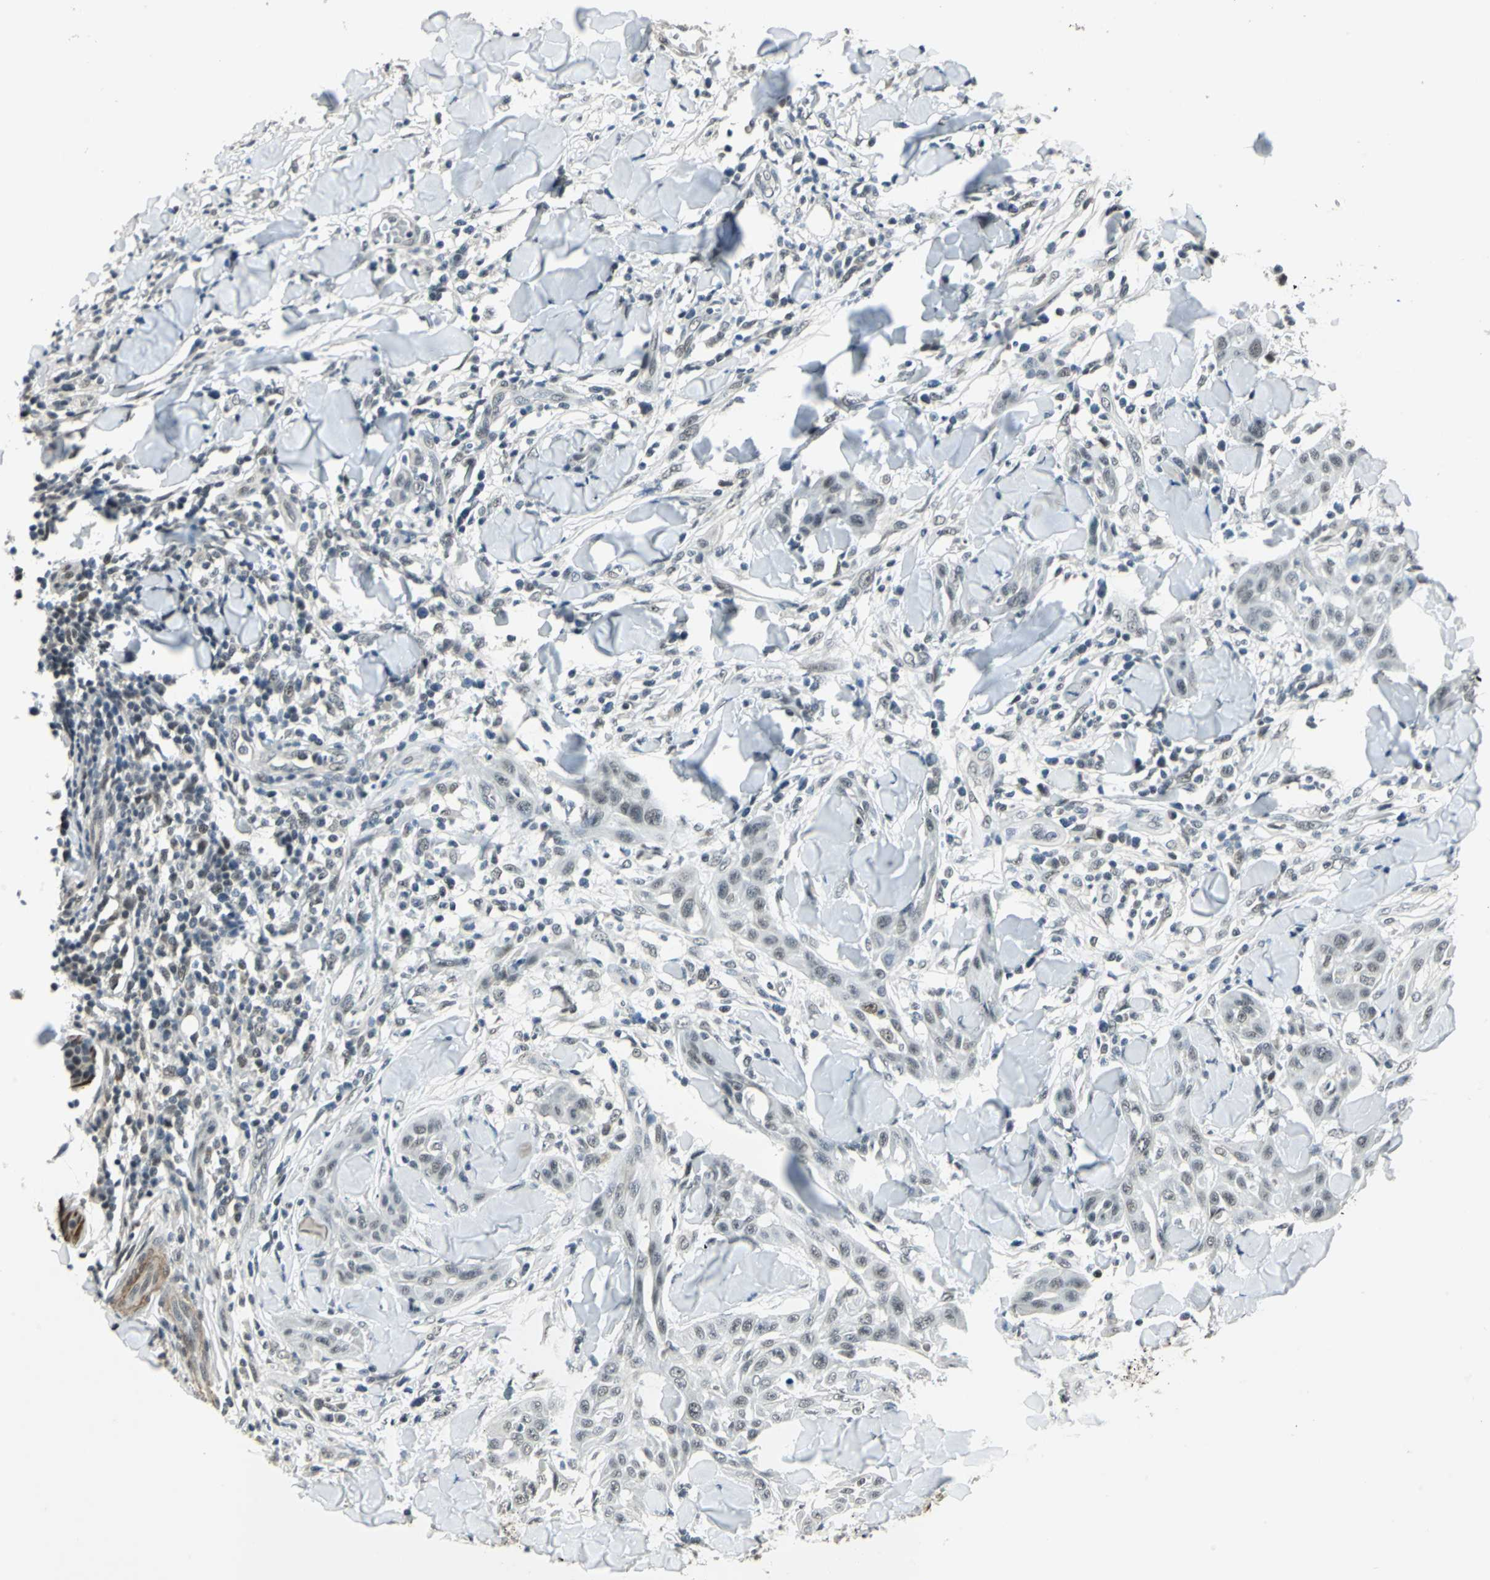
{"staining": {"intensity": "negative", "quantity": "none", "location": "none"}, "tissue": "skin cancer", "cell_type": "Tumor cells", "image_type": "cancer", "snomed": [{"axis": "morphology", "description": "Squamous cell carcinoma, NOS"}, {"axis": "topography", "description": "Skin"}], "caption": "Immunohistochemical staining of human skin squamous cell carcinoma reveals no significant staining in tumor cells.", "gene": "MTA1", "patient": {"sex": "male", "age": 24}}